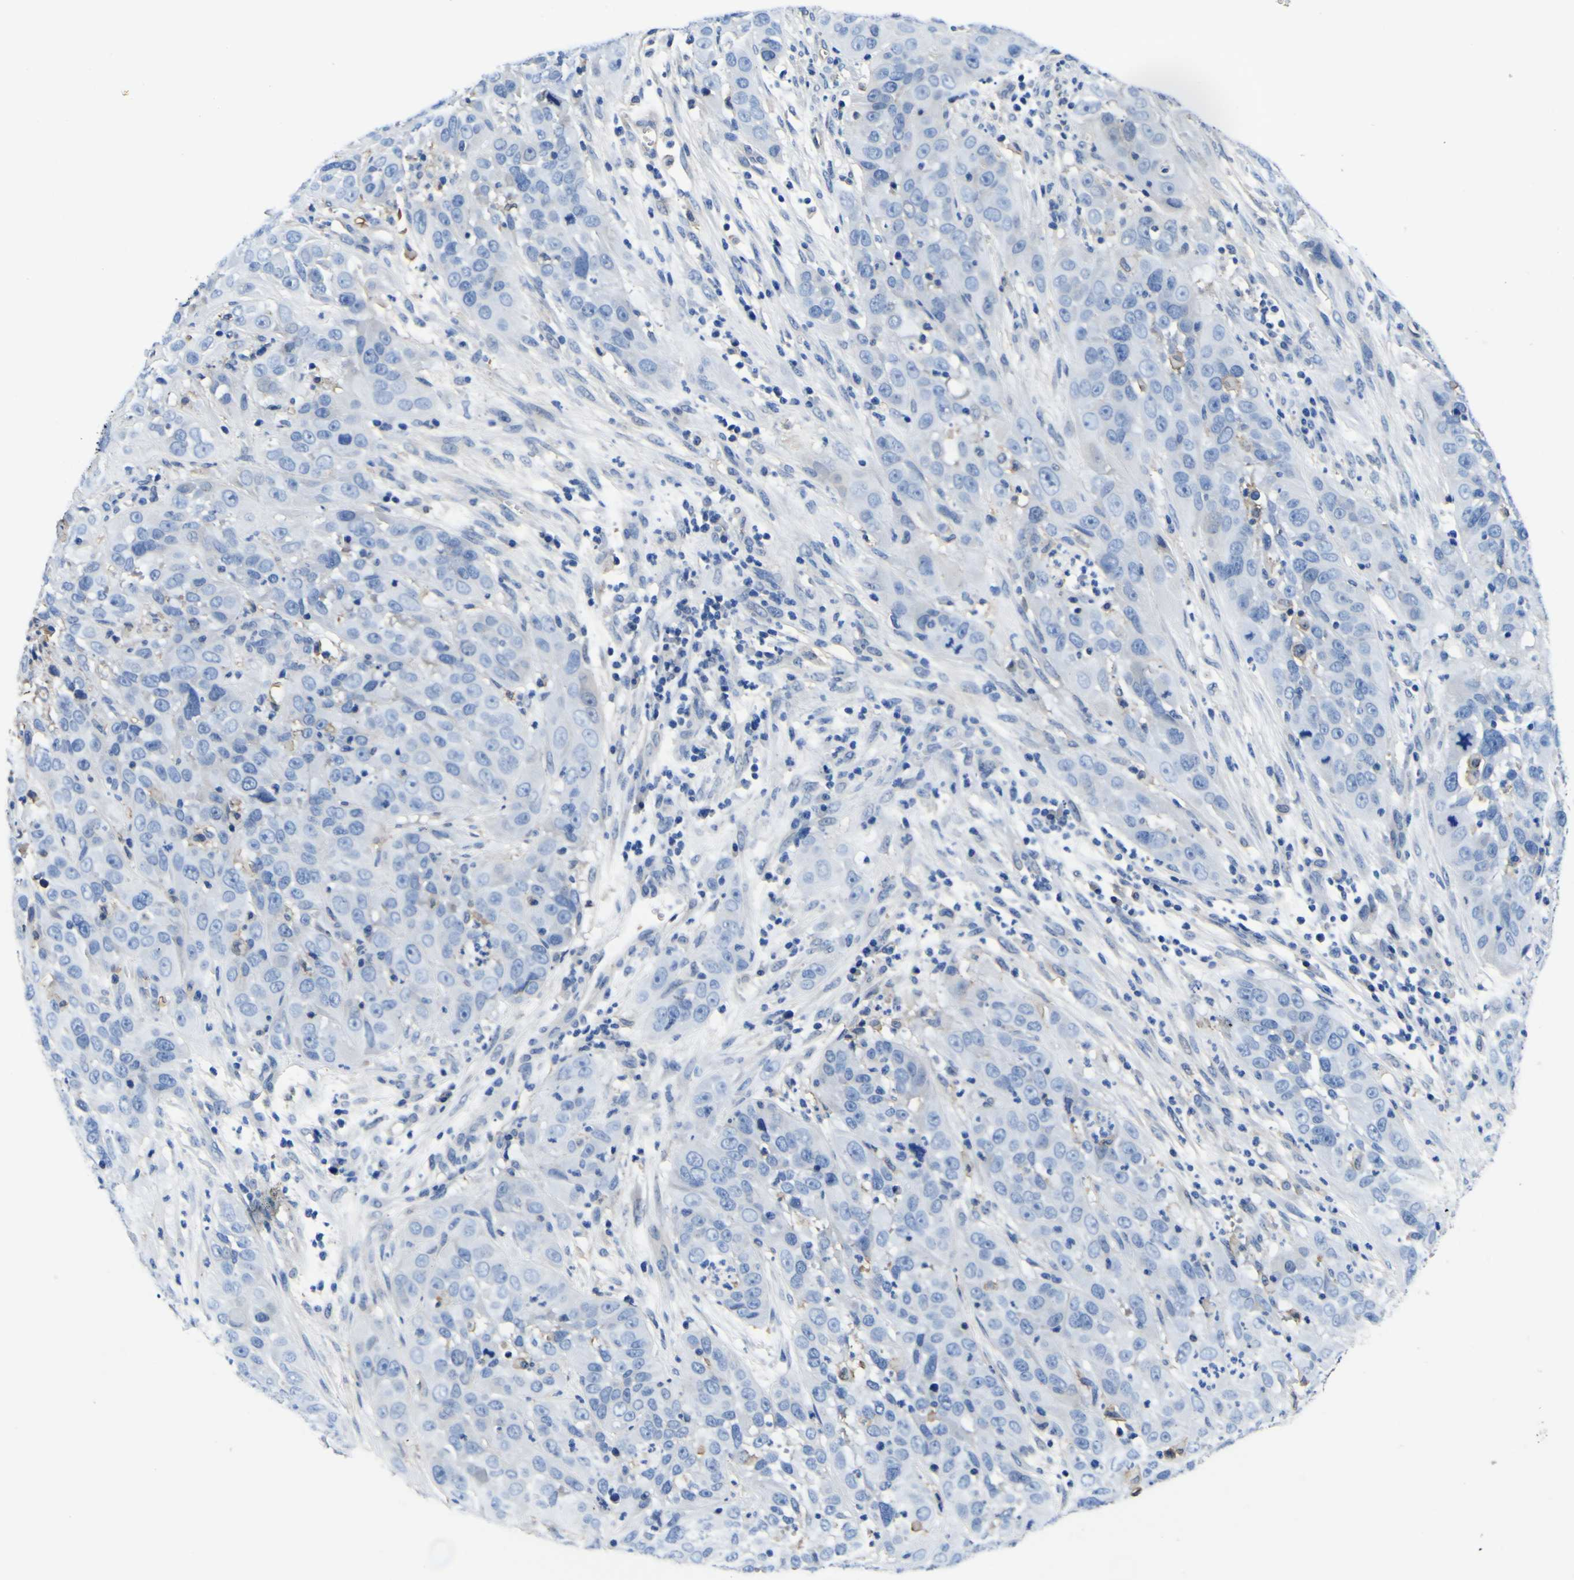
{"staining": {"intensity": "negative", "quantity": "none", "location": "none"}, "tissue": "cervical cancer", "cell_type": "Tumor cells", "image_type": "cancer", "snomed": [{"axis": "morphology", "description": "Squamous cell carcinoma, NOS"}, {"axis": "topography", "description": "Cervix"}], "caption": "Tumor cells are negative for protein expression in human cervical cancer (squamous cell carcinoma). (Immunohistochemistry (ihc), brightfield microscopy, high magnification).", "gene": "PXDN", "patient": {"sex": "female", "age": 32}}